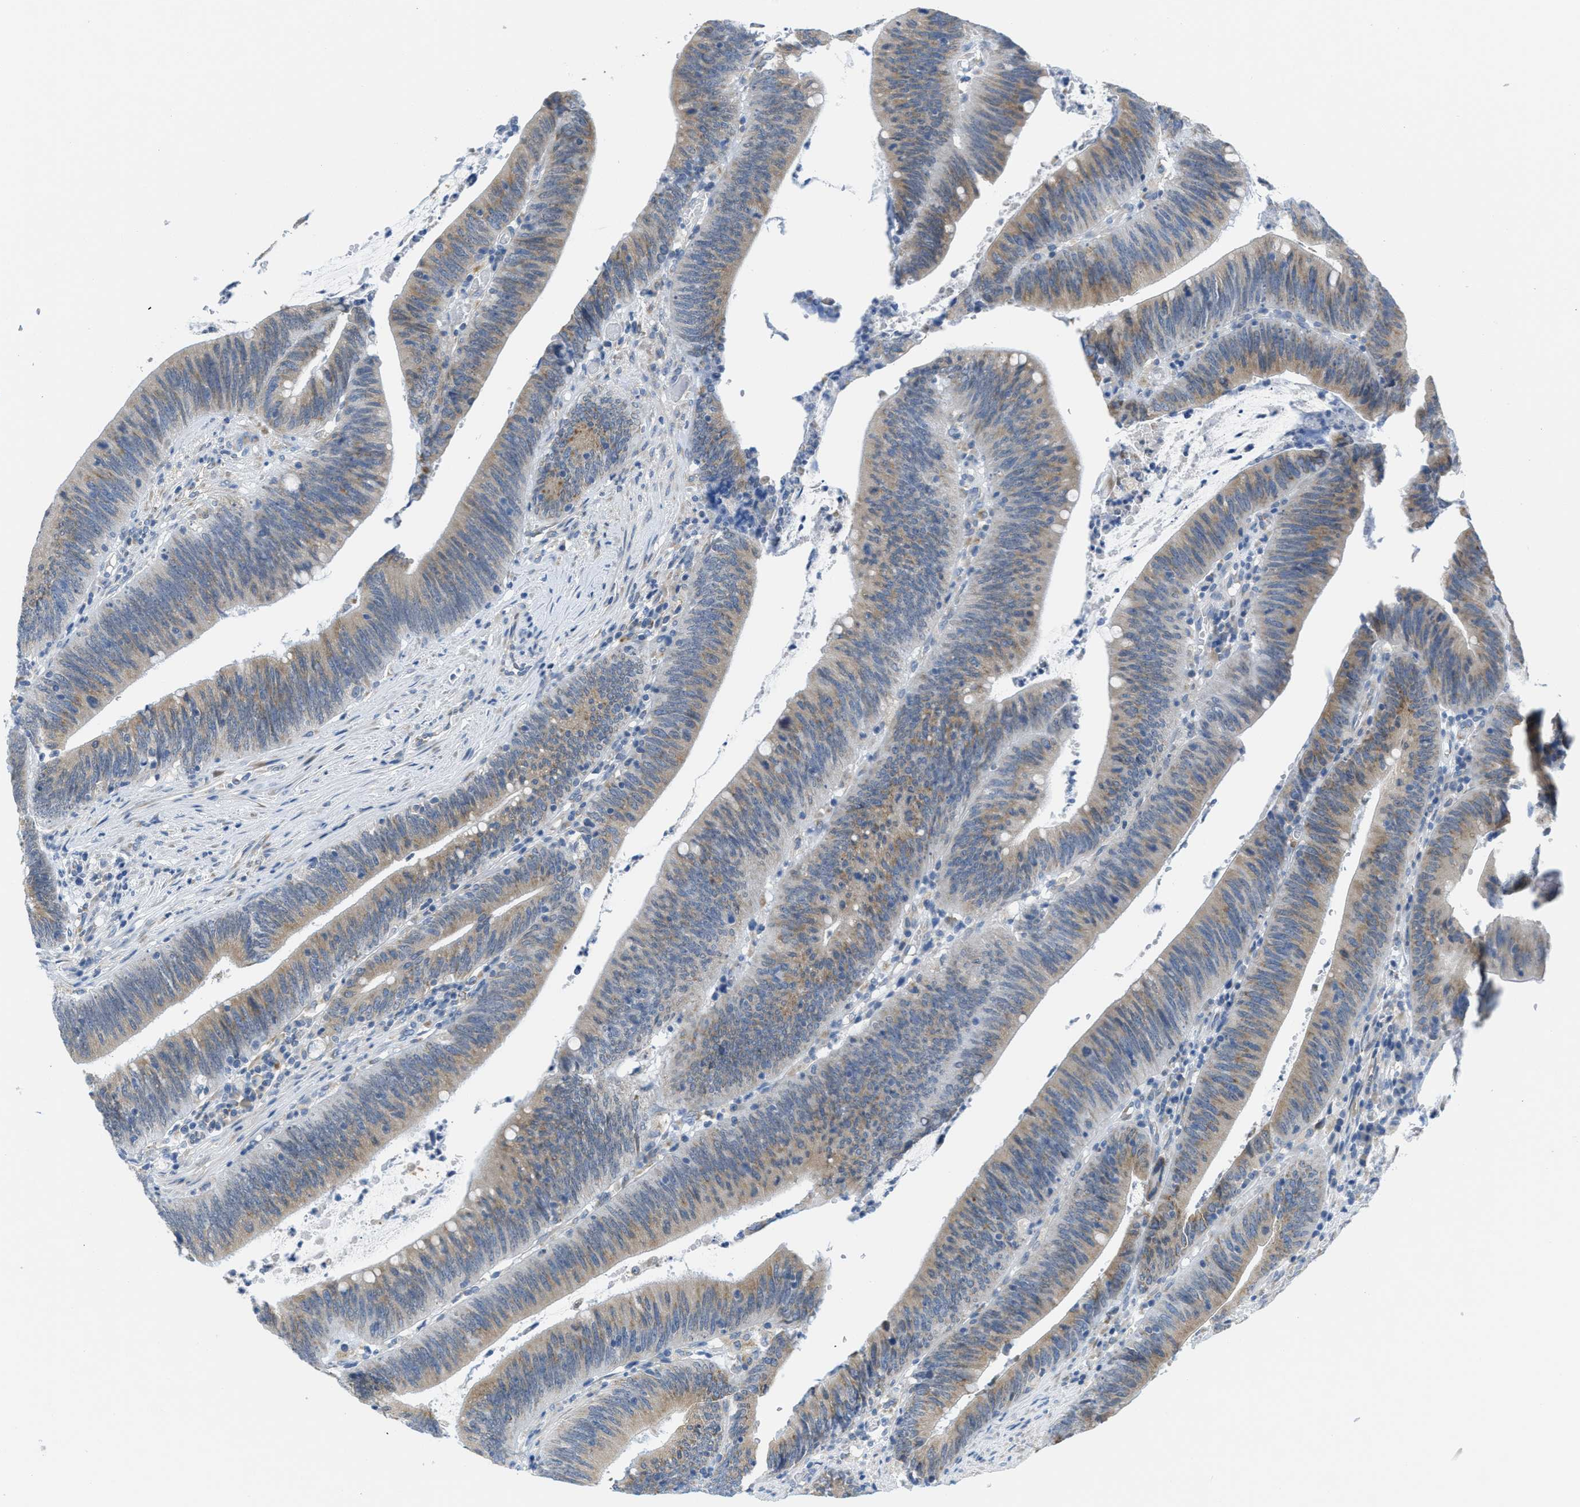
{"staining": {"intensity": "weak", "quantity": ">75%", "location": "cytoplasmic/membranous"}, "tissue": "colorectal cancer", "cell_type": "Tumor cells", "image_type": "cancer", "snomed": [{"axis": "morphology", "description": "Normal tissue, NOS"}, {"axis": "morphology", "description": "Adenocarcinoma, NOS"}, {"axis": "topography", "description": "Rectum"}], "caption": "An image of human colorectal cancer (adenocarcinoma) stained for a protein shows weak cytoplasmic/membranous brown staining in tumor cells.", "gene": "PTDSS1", "patient": {"sex": "female", "age": 66}}